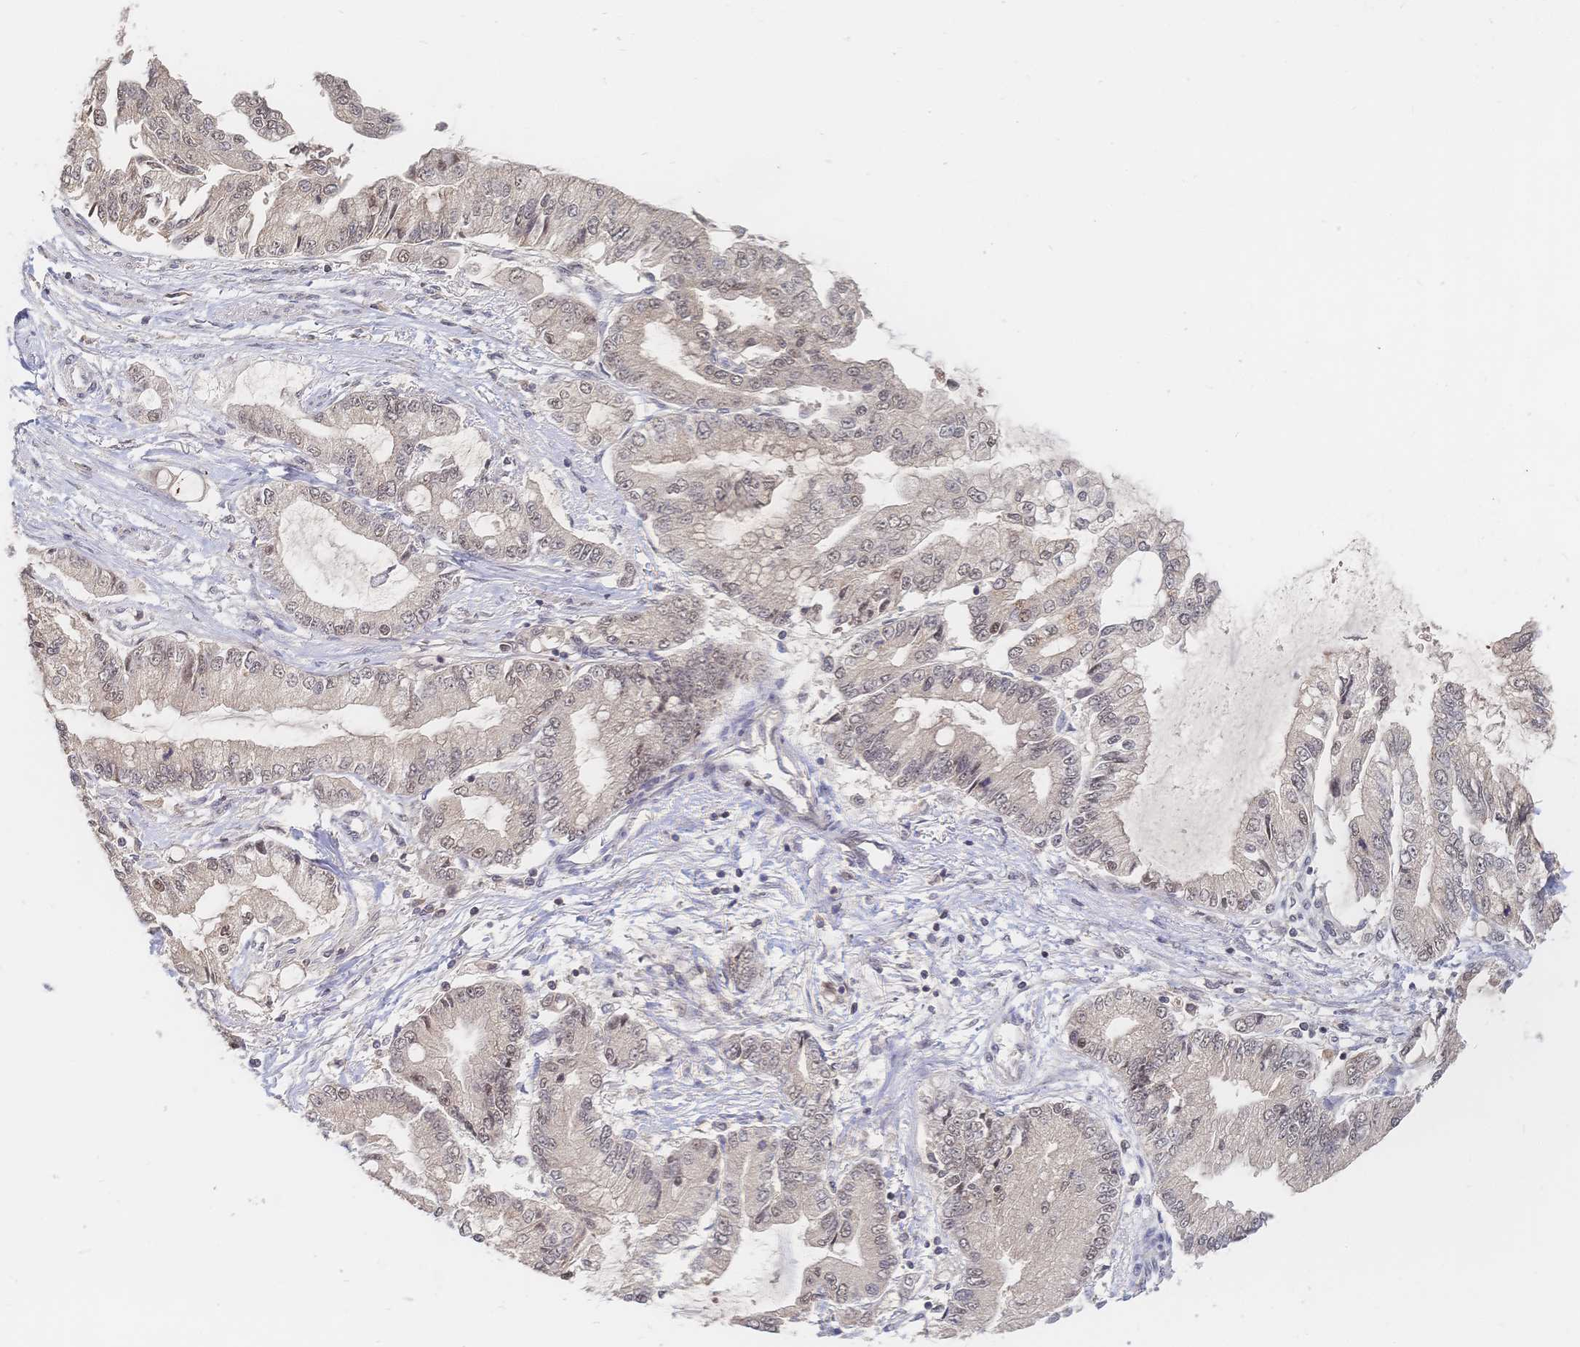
{"staining": {"intensity": "weak", "quantity": "<25%", "location": "nuclear"}, "tissue": "stomach cancer", "cell_type": "Tumor cells", "image_type": "cancer", "snomed": [{"axis": "morphology", "description": "Adenocarcinoma, NOS"}, {"axis": "topography", "description": "Stomach, upper"}], "caption": "IHC histopathology image of stomach cancer (adenocarcinoma) stained for a protein (brown), which displays no expression in tumor cells.", "gene": "LRP5", "patient": {"sex": "female", "age": 74}}